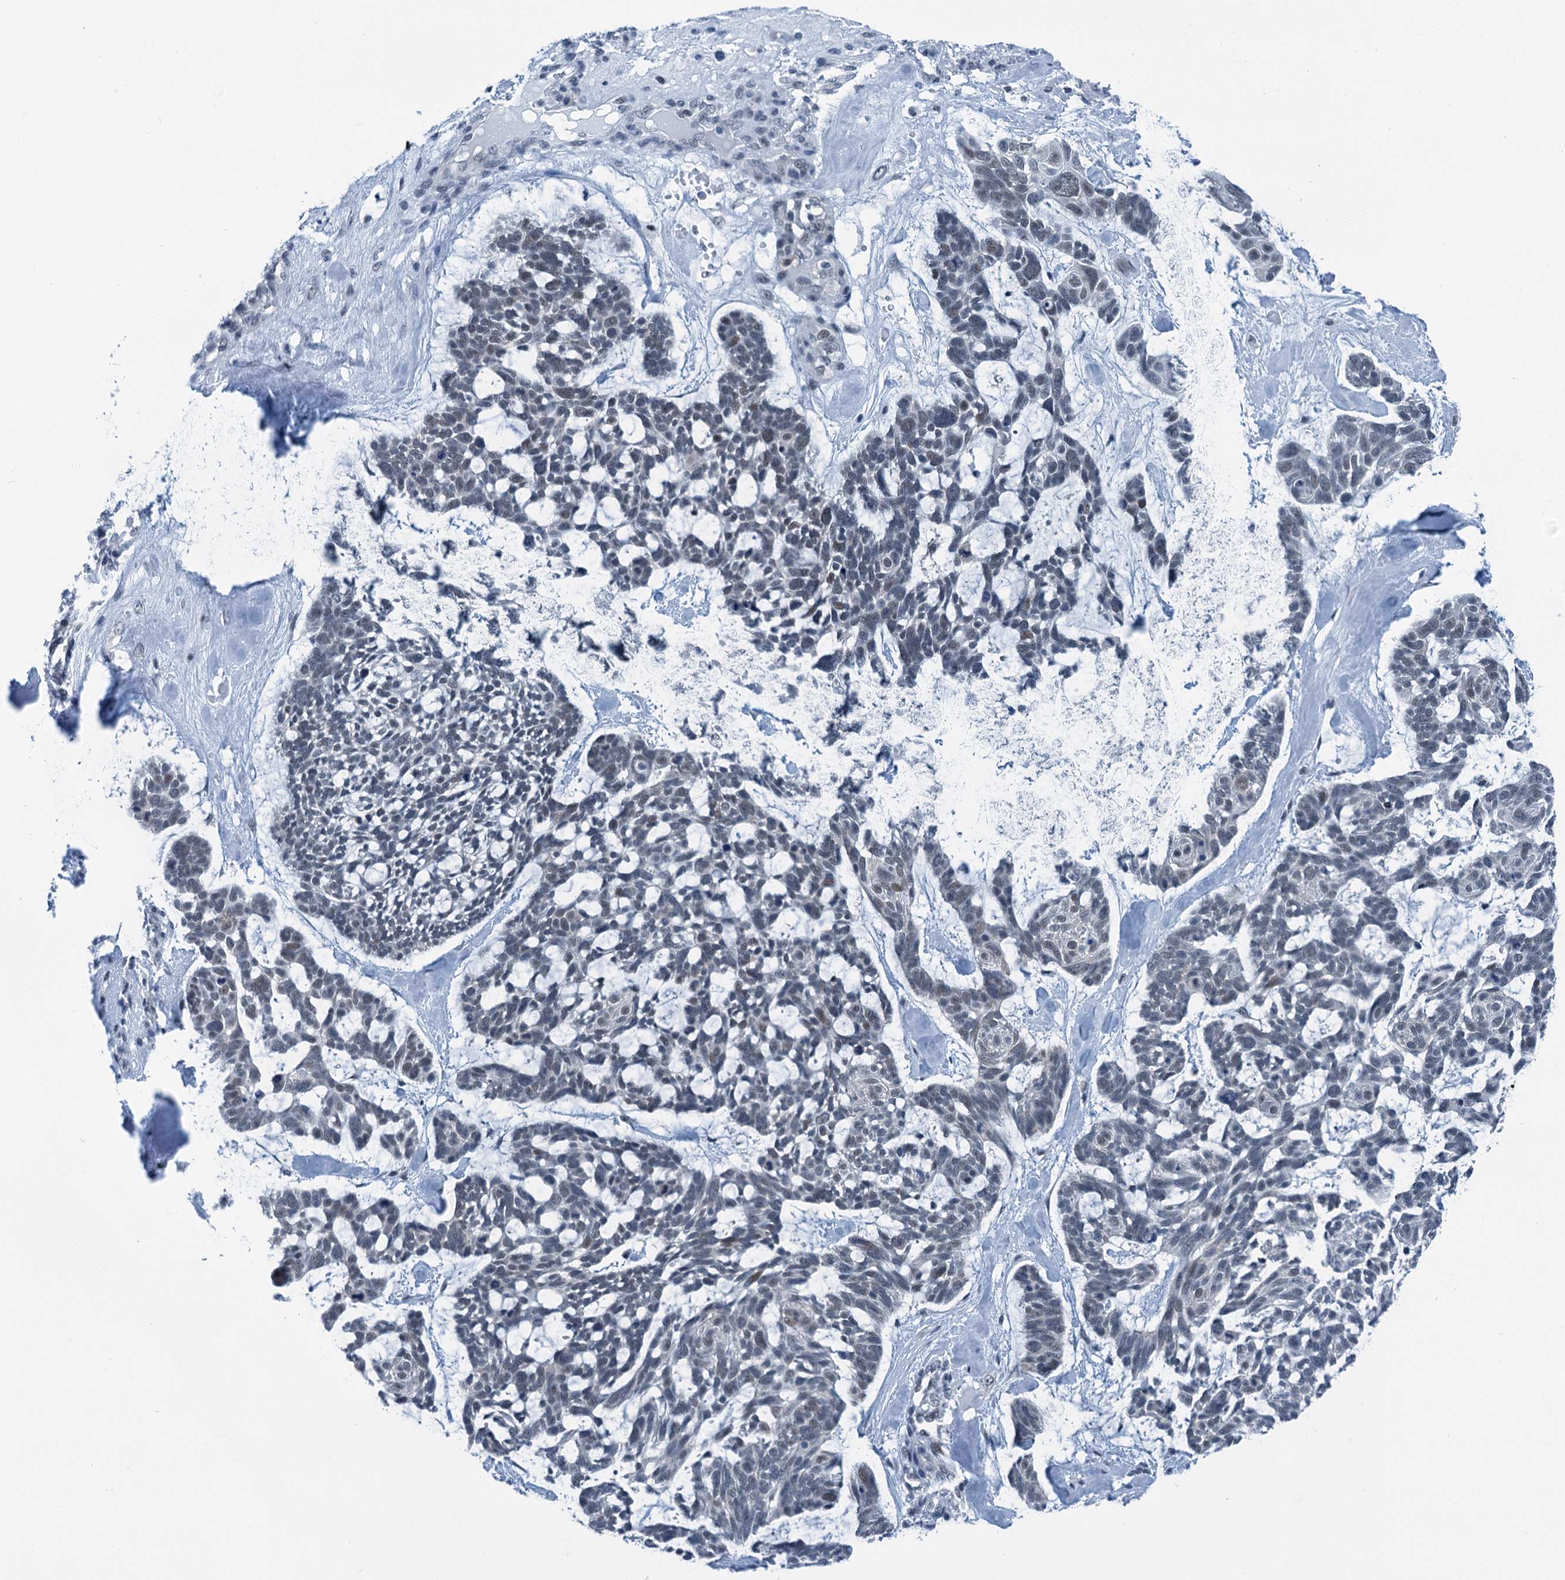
{"staining": {"intensity": "weak", "quantity": "<25%", "location": "nuclear"}, "tissue": "skin cancer", "cell_type": "Tumor cells", "image_type": "cancer", "snomed": [{"axis": "morphology", "description": "Basal cell carcinoma"}, {"axis": "topography", "description": "Skin"}], "caption": "Immunohistochemistry (IHC) histopathology image of neoplastic tissue: human skin cancer (basal cell carcinoma) stained with DAB (3,3'-diaminobenzidine) shows no significant protein expression in tumor cells.", "gene": "TRPT1", "patient": {"sex": "male", "age": 88}}